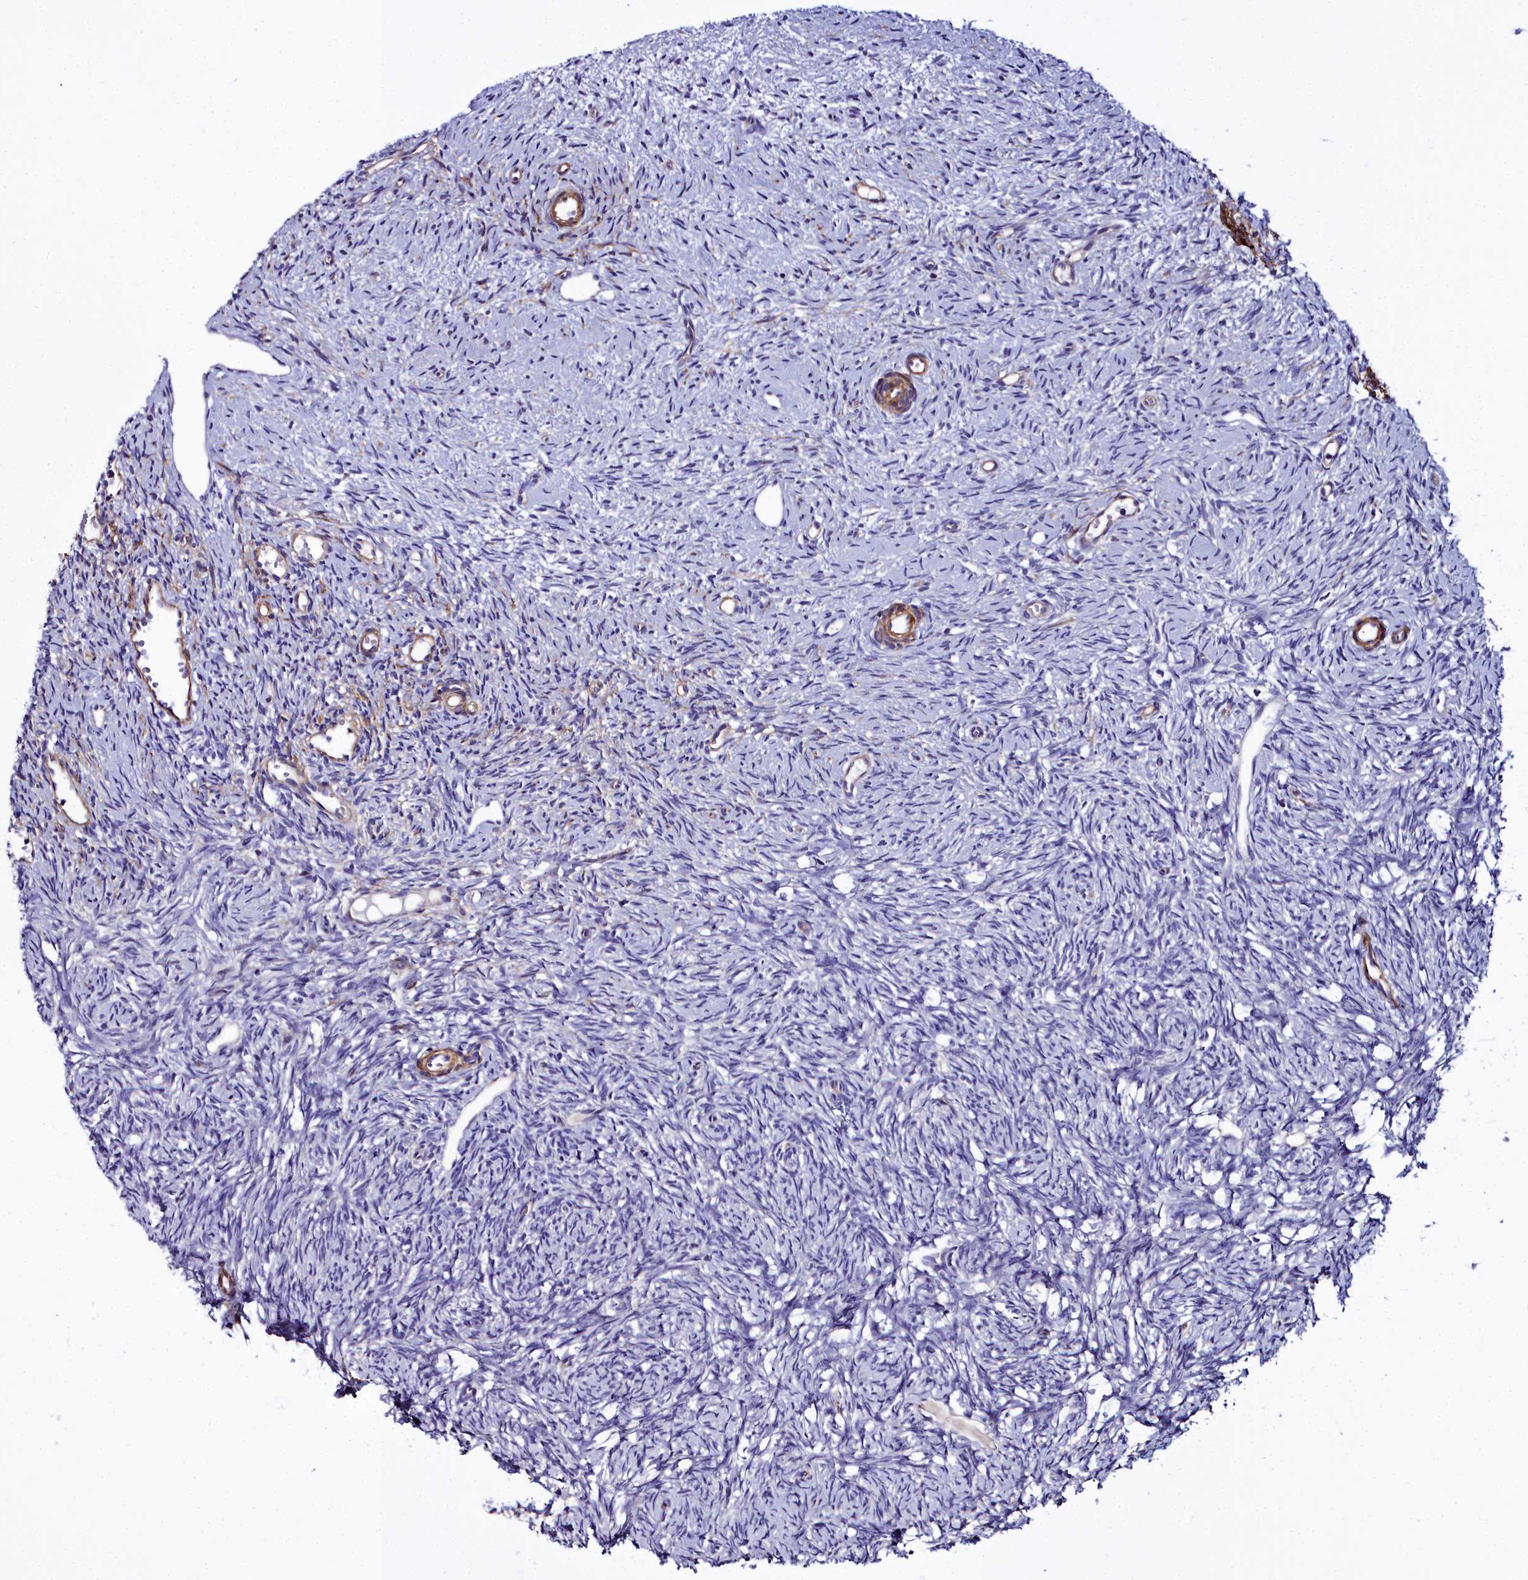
{"staining": {"intensity": "negative", "quantity": "none", "location": "none"}, "tissue": "ovary", "cell_type": "Follicle cells", "image_type": "normal", "snomed": [{"axis": "morphology", "description": "Normal tissue, NOS"}, {"axis": "topography", "description": "Ovary"}], "caption": "An immunohistochemistry histopathology image of normal ovary is shown. There is no staining in follicle cells of ovary.", "gene": "FADS3", "patient": {"sex": "female", "age": 51}}